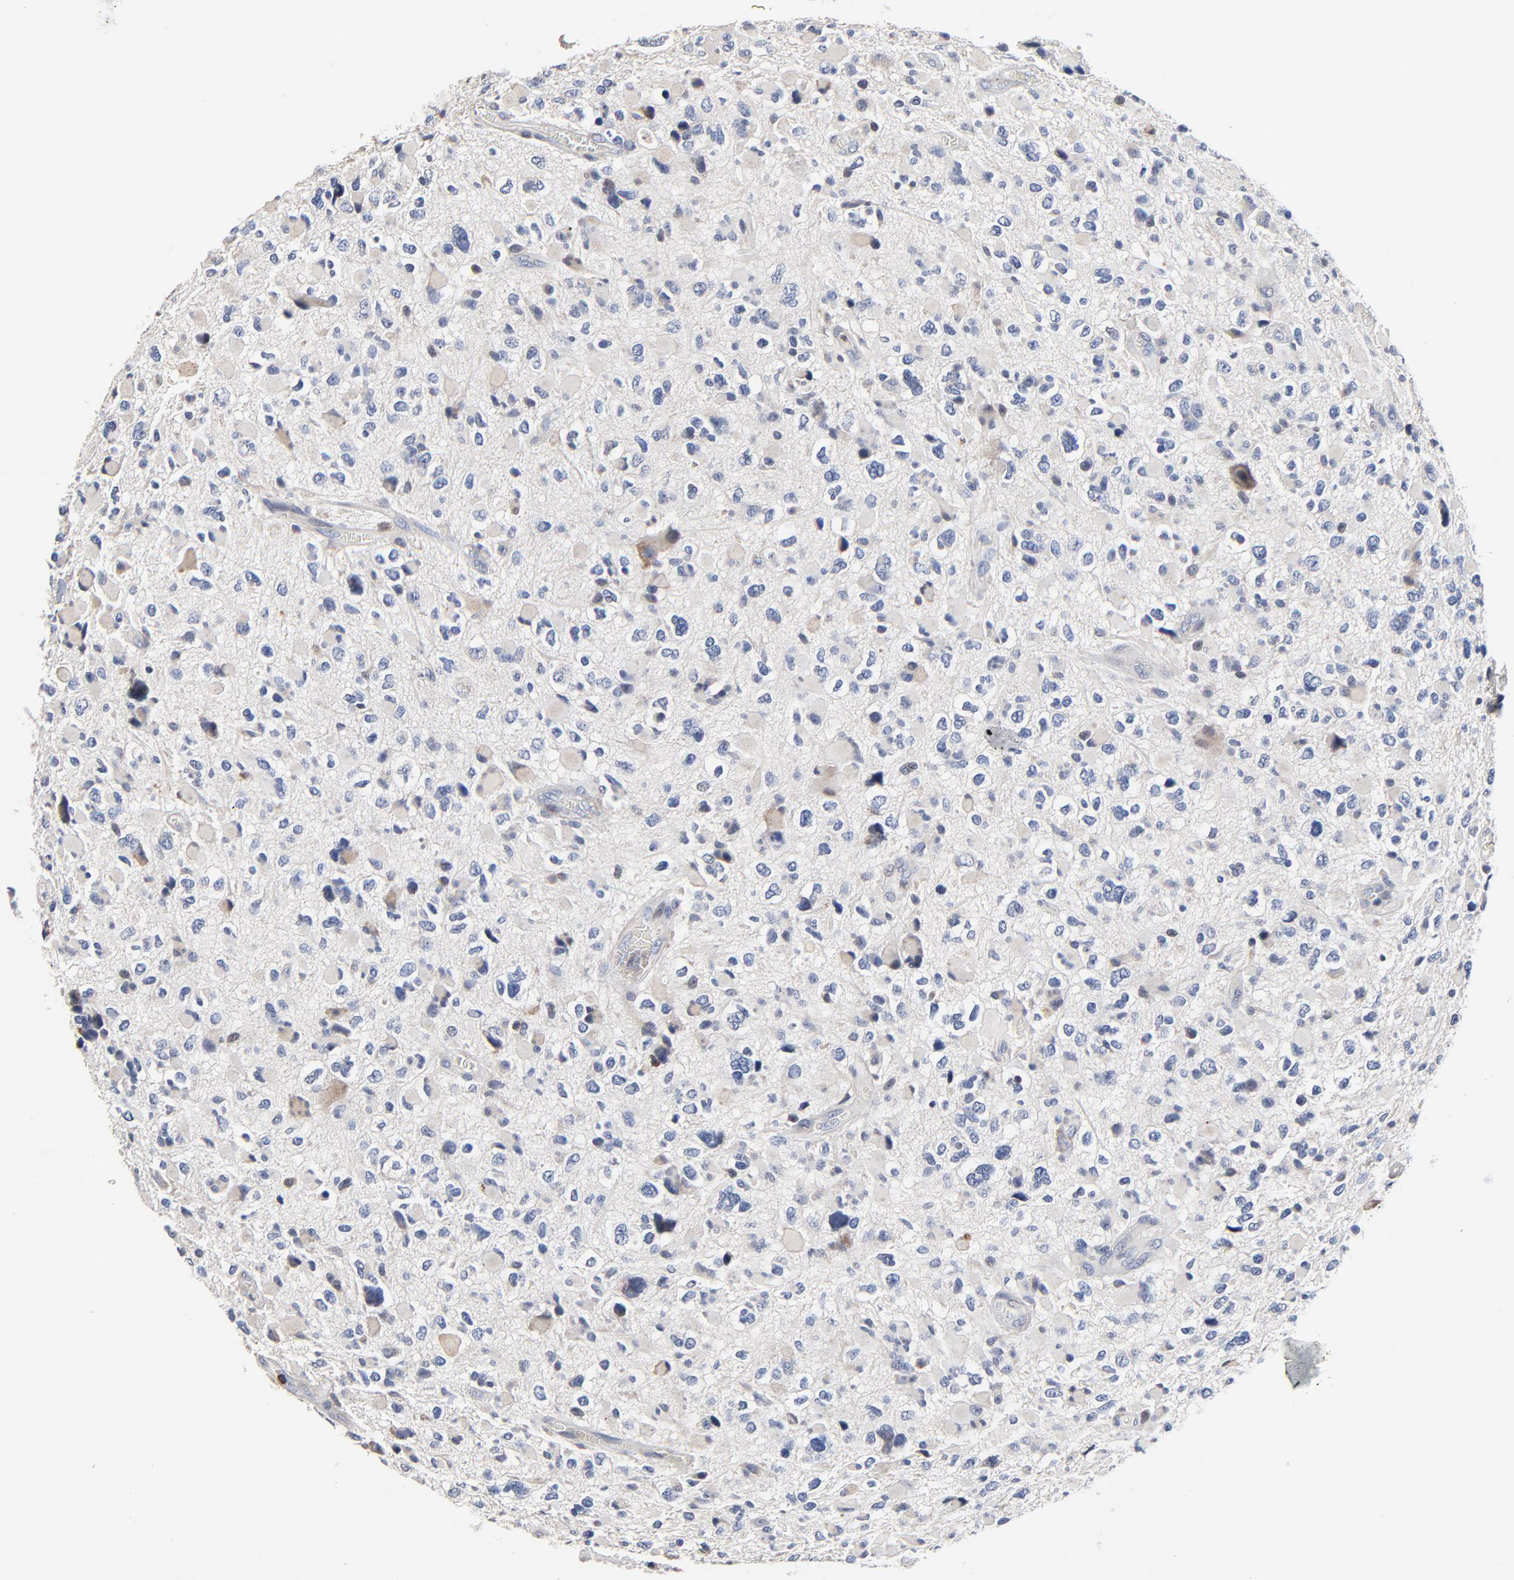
{"staining": {"intensity": "weak", "quantity": "<25%", "location": "cytoplasmic/membranous"}, "tissue": "glioma", "cell_type": "Tumor cells", "image_type": "cancer", "snomed": [{"axis": "morphology", "description": "Glioma, malignant, High grade"}, {"axis": "topography", "description": "Brain"}], "caption": "IHC of malignant glioma (high-grade) reveals no staining in tumor cells. (Stains: DAB (3,3'-diaminobenzidine) immunohistochemistry (IHC) with hematoxylin counter stain, Microscopy: brightfield microscopy at high magnification).", "gene": "SKAP1", "patient": {"sex": "female", "age": 37}}